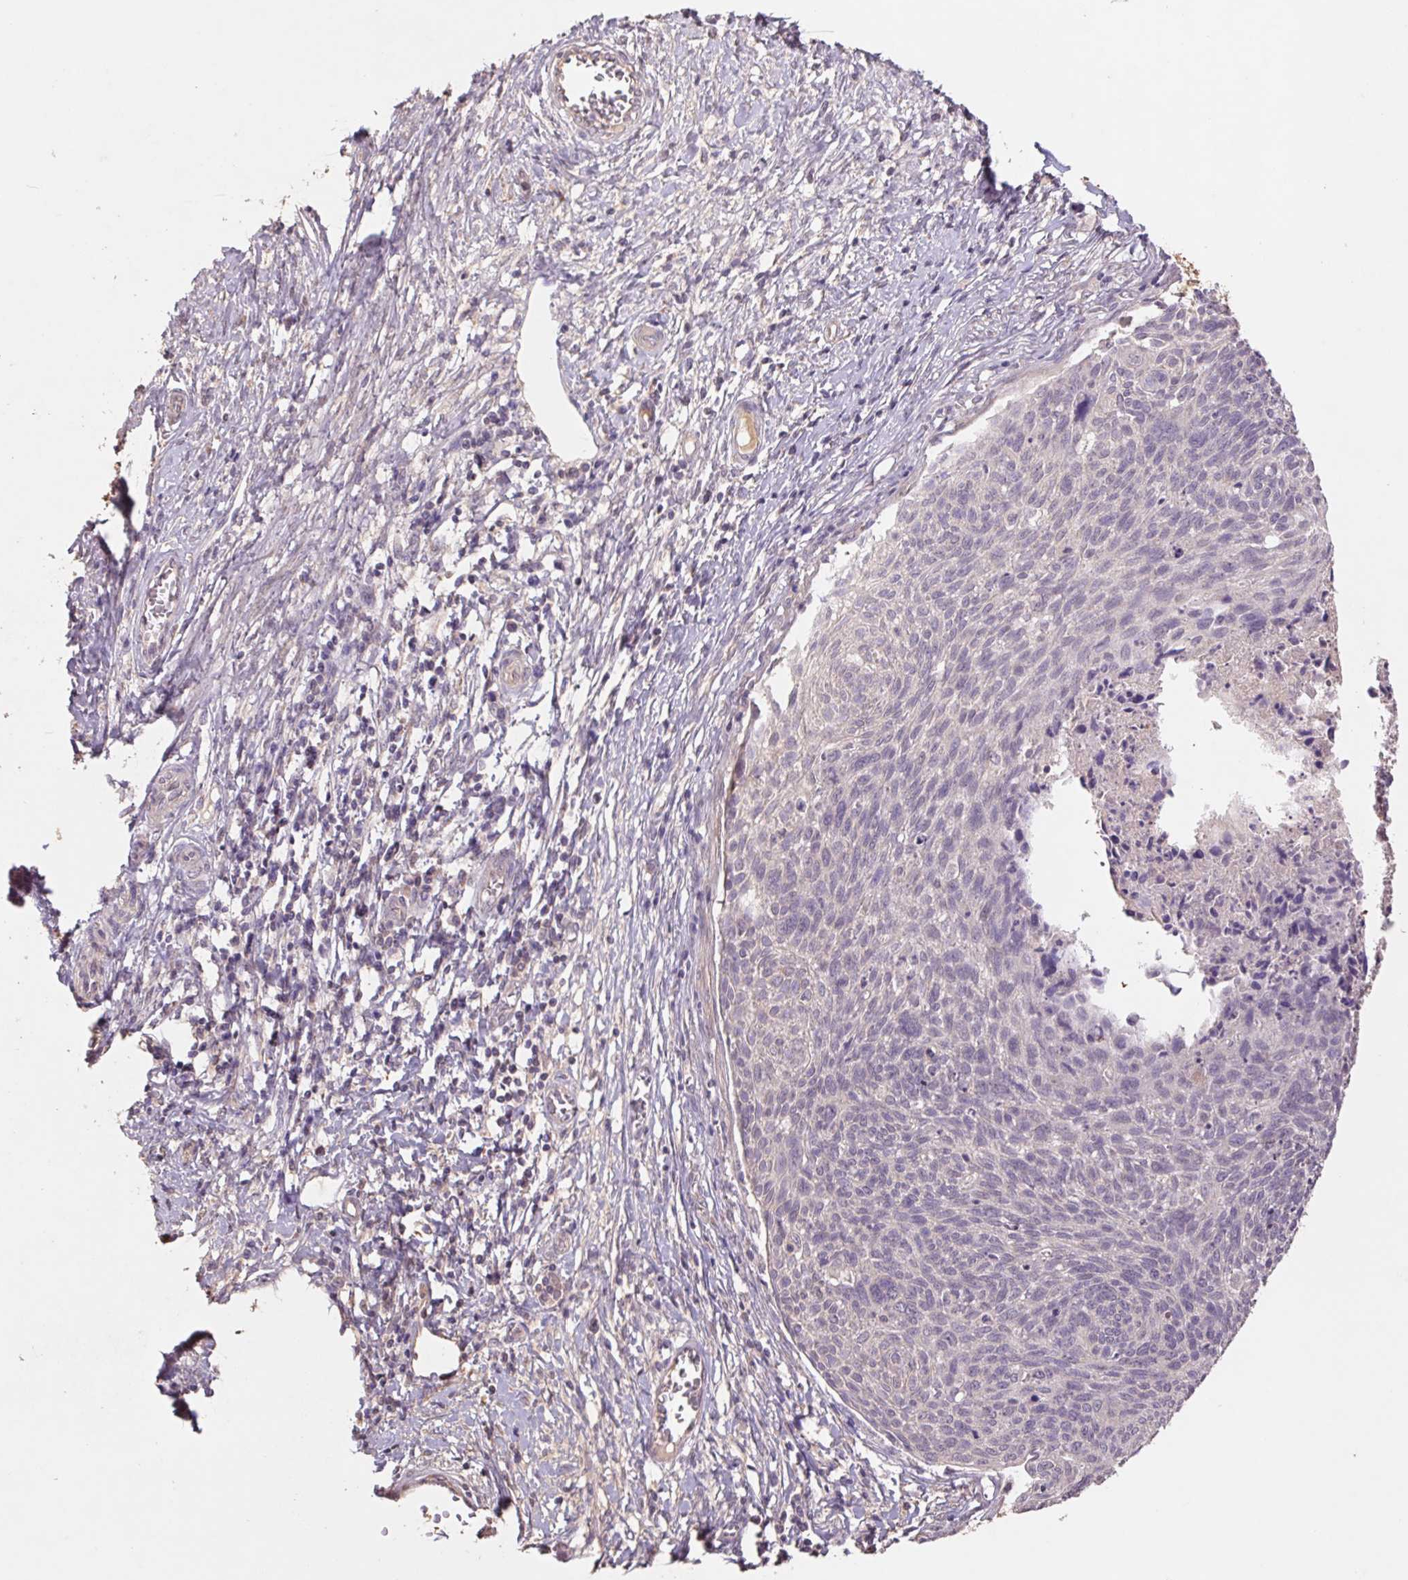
{"staining": {"intensity": "negative", "quantity": "none", "location": "none"}, "tissue": "cervical cancer", "cell_type": "Tumor cells", "image_type": "cancer", "snomed": [{"axis": "morphology", "description": "Squamous cell carcinoma, NOS"}, {"axis": "topography", "description": "Cervix"}], "caption": "A high-resolution histopathology image shows immunohistochemistry (IHC) staining of squamous cell carcinoma (cervical), which displays no significant positivity in tumor cells. The staining was performed using DAB (3,3'-diaminobenzidine) to visualize the protein expression in brown, while the nuclei were stained in blue with hematoxylin (Magnification: 20x).", "gene": "GRM2", "patient": {"sex": "female", "age": 49}}